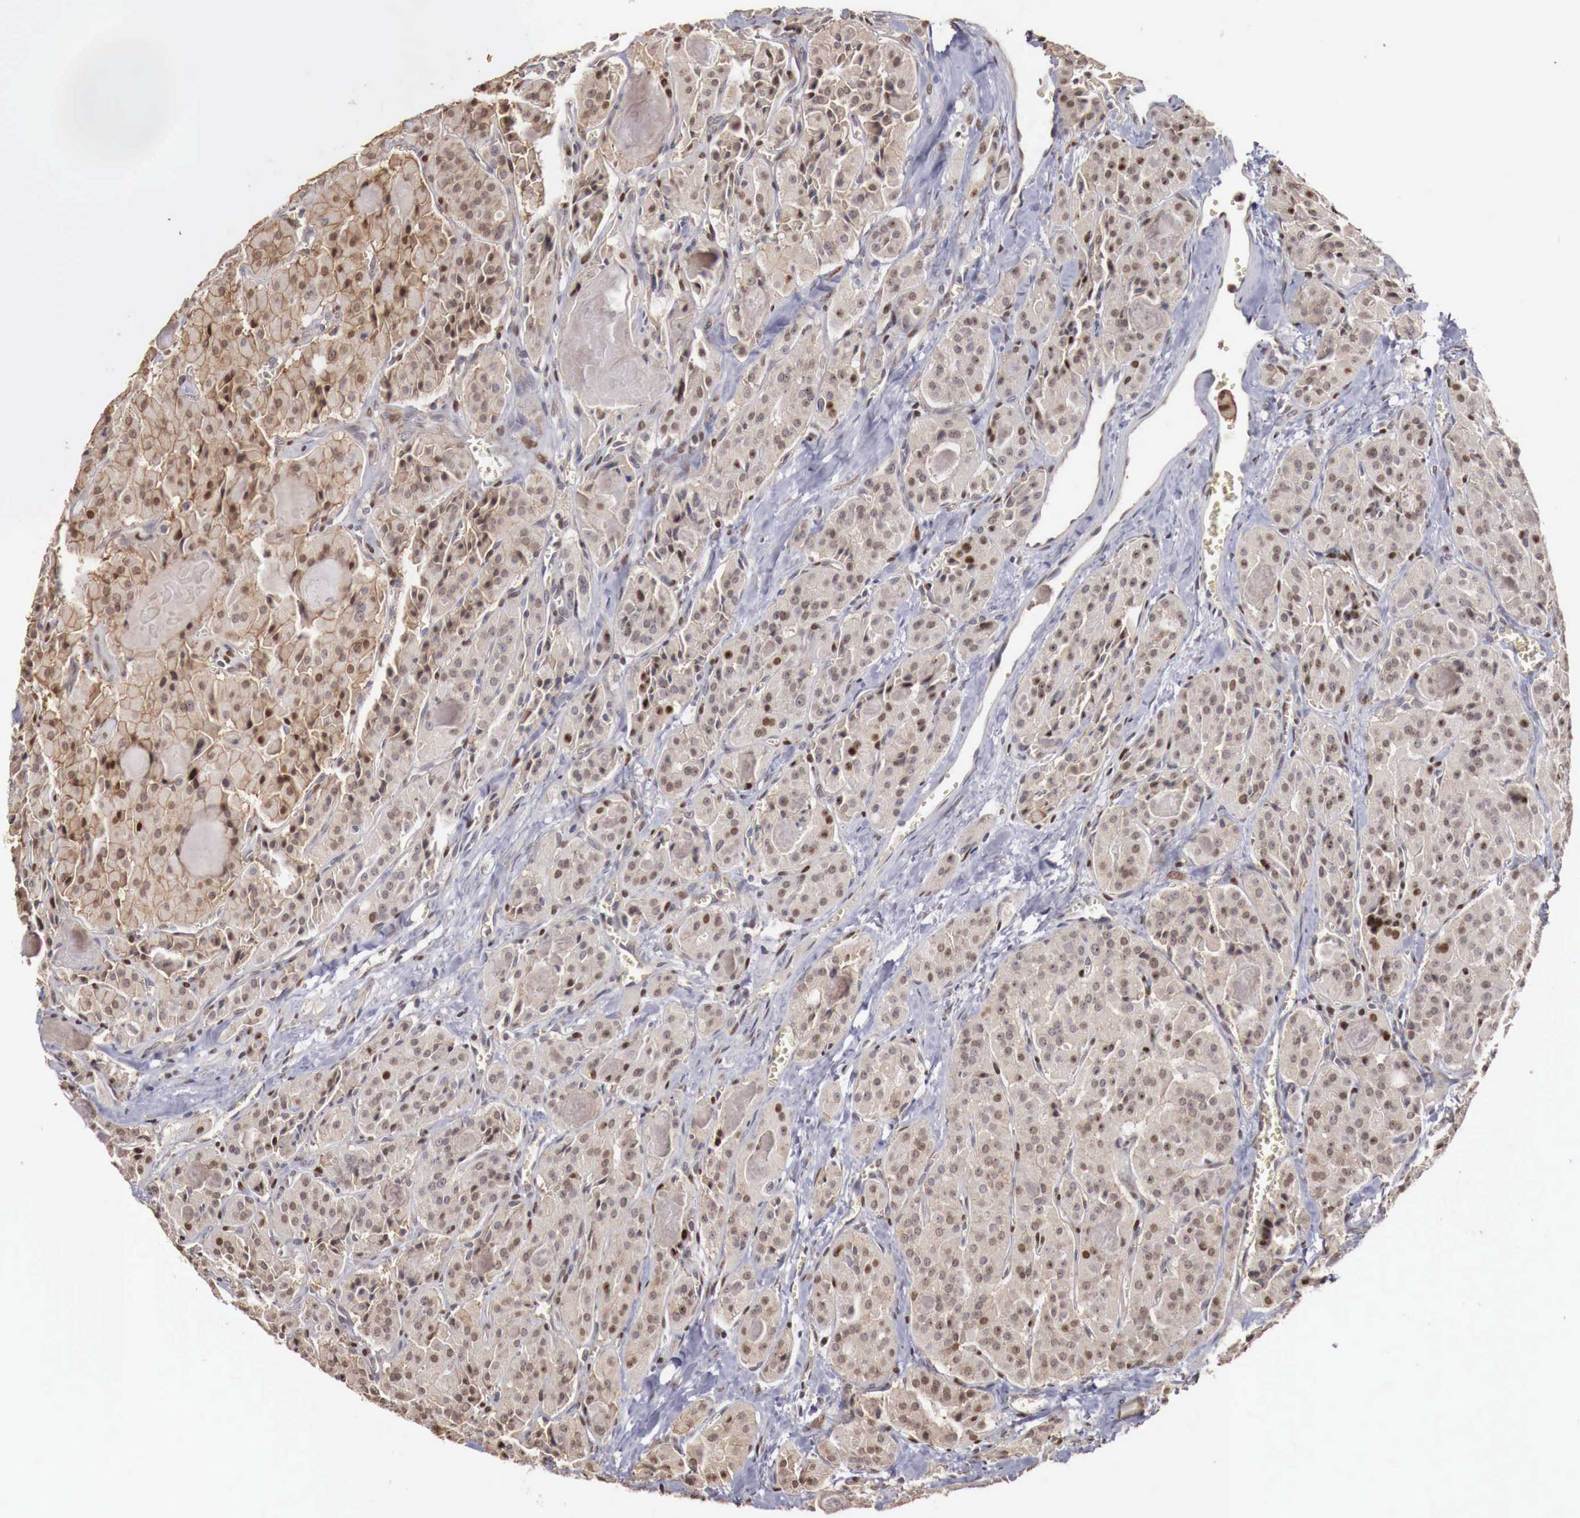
{"staining": {"intensity": "moderate", "quantity": "<25%", "location": "nuclear"}, "tissue": "thyroid cancer", "cell_type": "Tumor cells", "image_type": "cancer", "snomed": [{"axis": "morphology", "description": "Carcinoma, NOS"}, {"axis": "topography", "description": "Thyroid gland"}], "caption": "A high-resolution image shows immunohistochemistry staining of thyroid carcinoma, which displays moderate nuclear positivity in approximately <25% of tumor cells.", "gene": "KHDRBS2", "patient": {"sex": "male", "age": 76}}